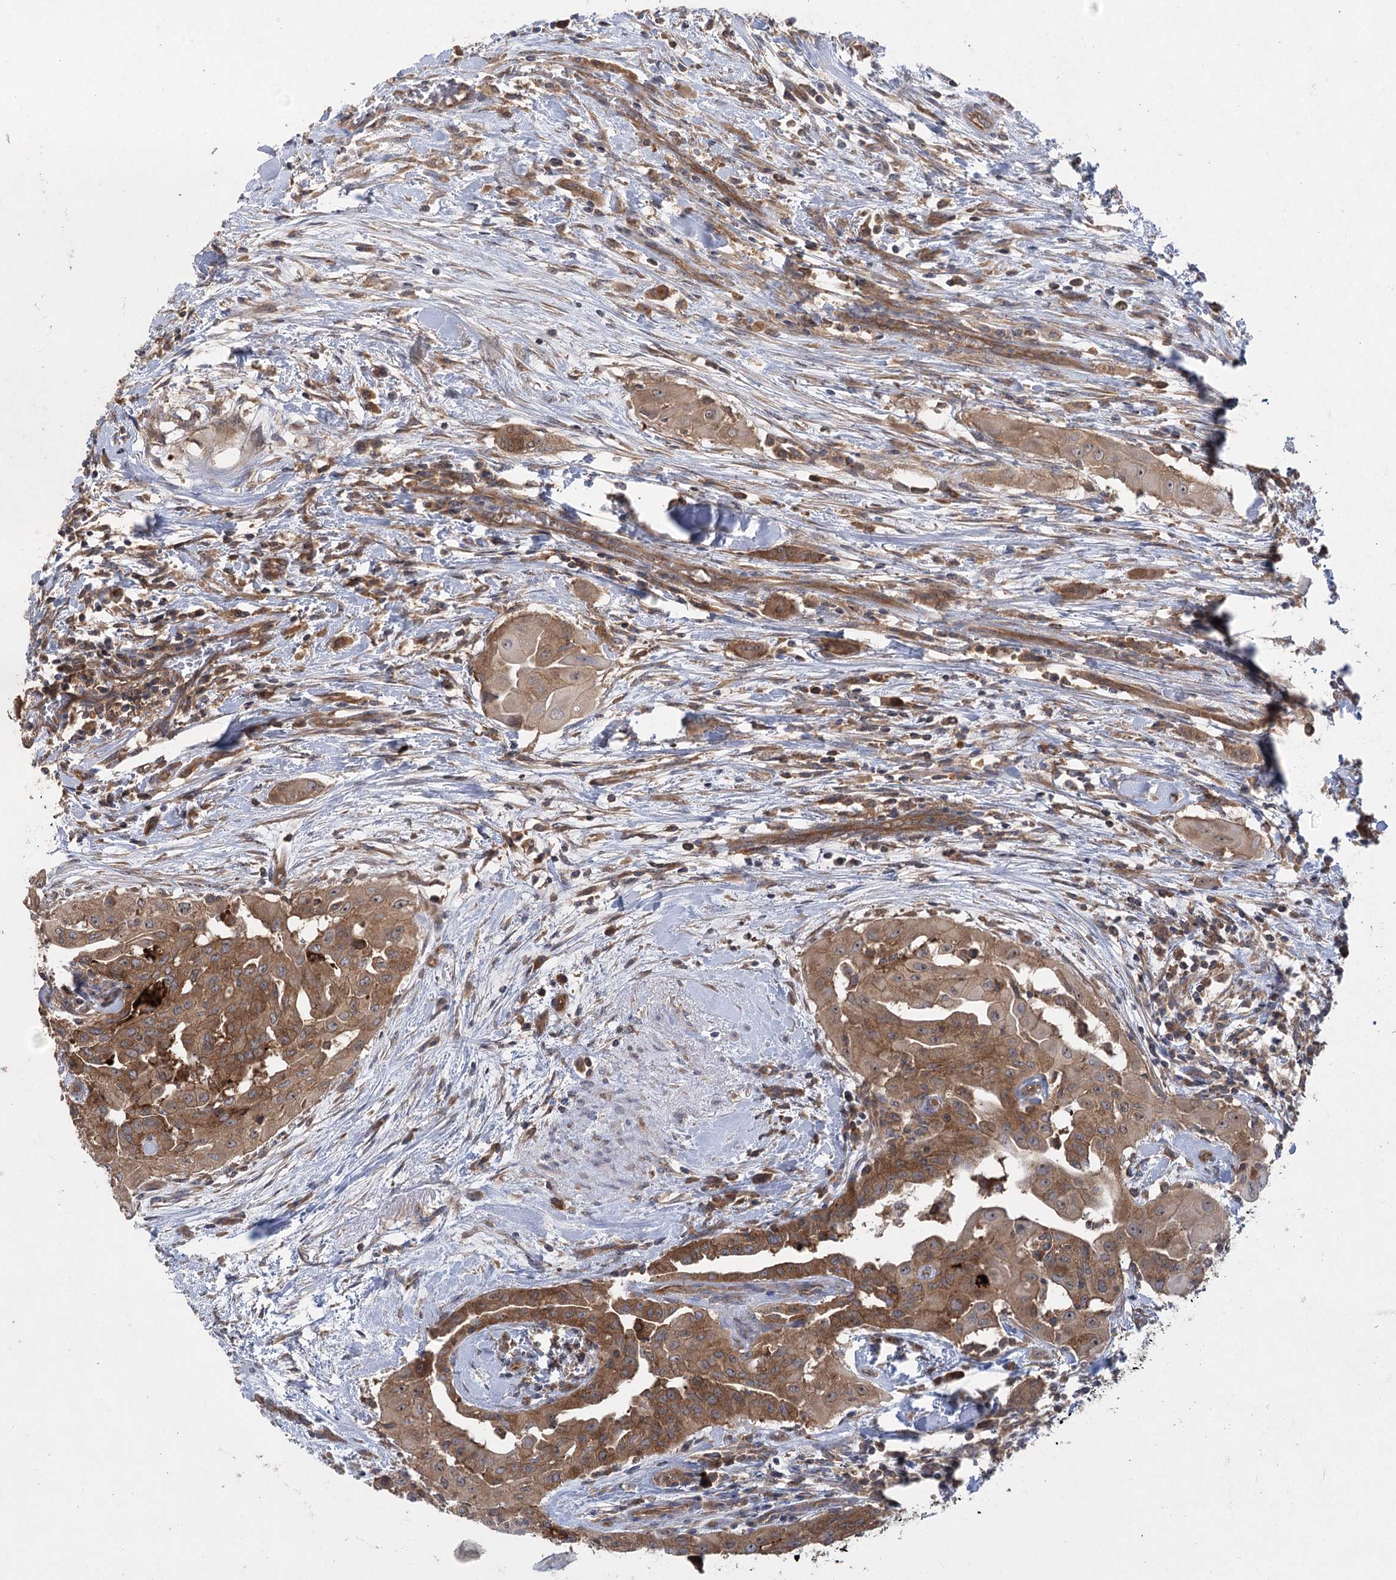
{"staining": {"intensity": "moderate", "quantity": ">75%", "location": "cytoplasmic/membranous"}, "tissue": "thyroid cancer", "cell_type": "Tumor cells", "image_type": "cancer", "snomed": [{"axis": "morphology", "description": "Papillary adenocarcinoma, NOS"}, {"axis": "topography", "description": "Thyroid gland"}], "caption": "Tumor cells demonstrate medium levels of moderate cytoplasmic/membranous positivity in about >75% of cells in human thyroid cancer (papillary adenocarcinoma). The staining was performed using DAB (3,3'-diaminobenzidine), with brown indicating positive protein expression. Nuclei are stained blue with hematoxylin.", "gene": "EIF3A", "patient": {"sex": "female", "age": 59}}